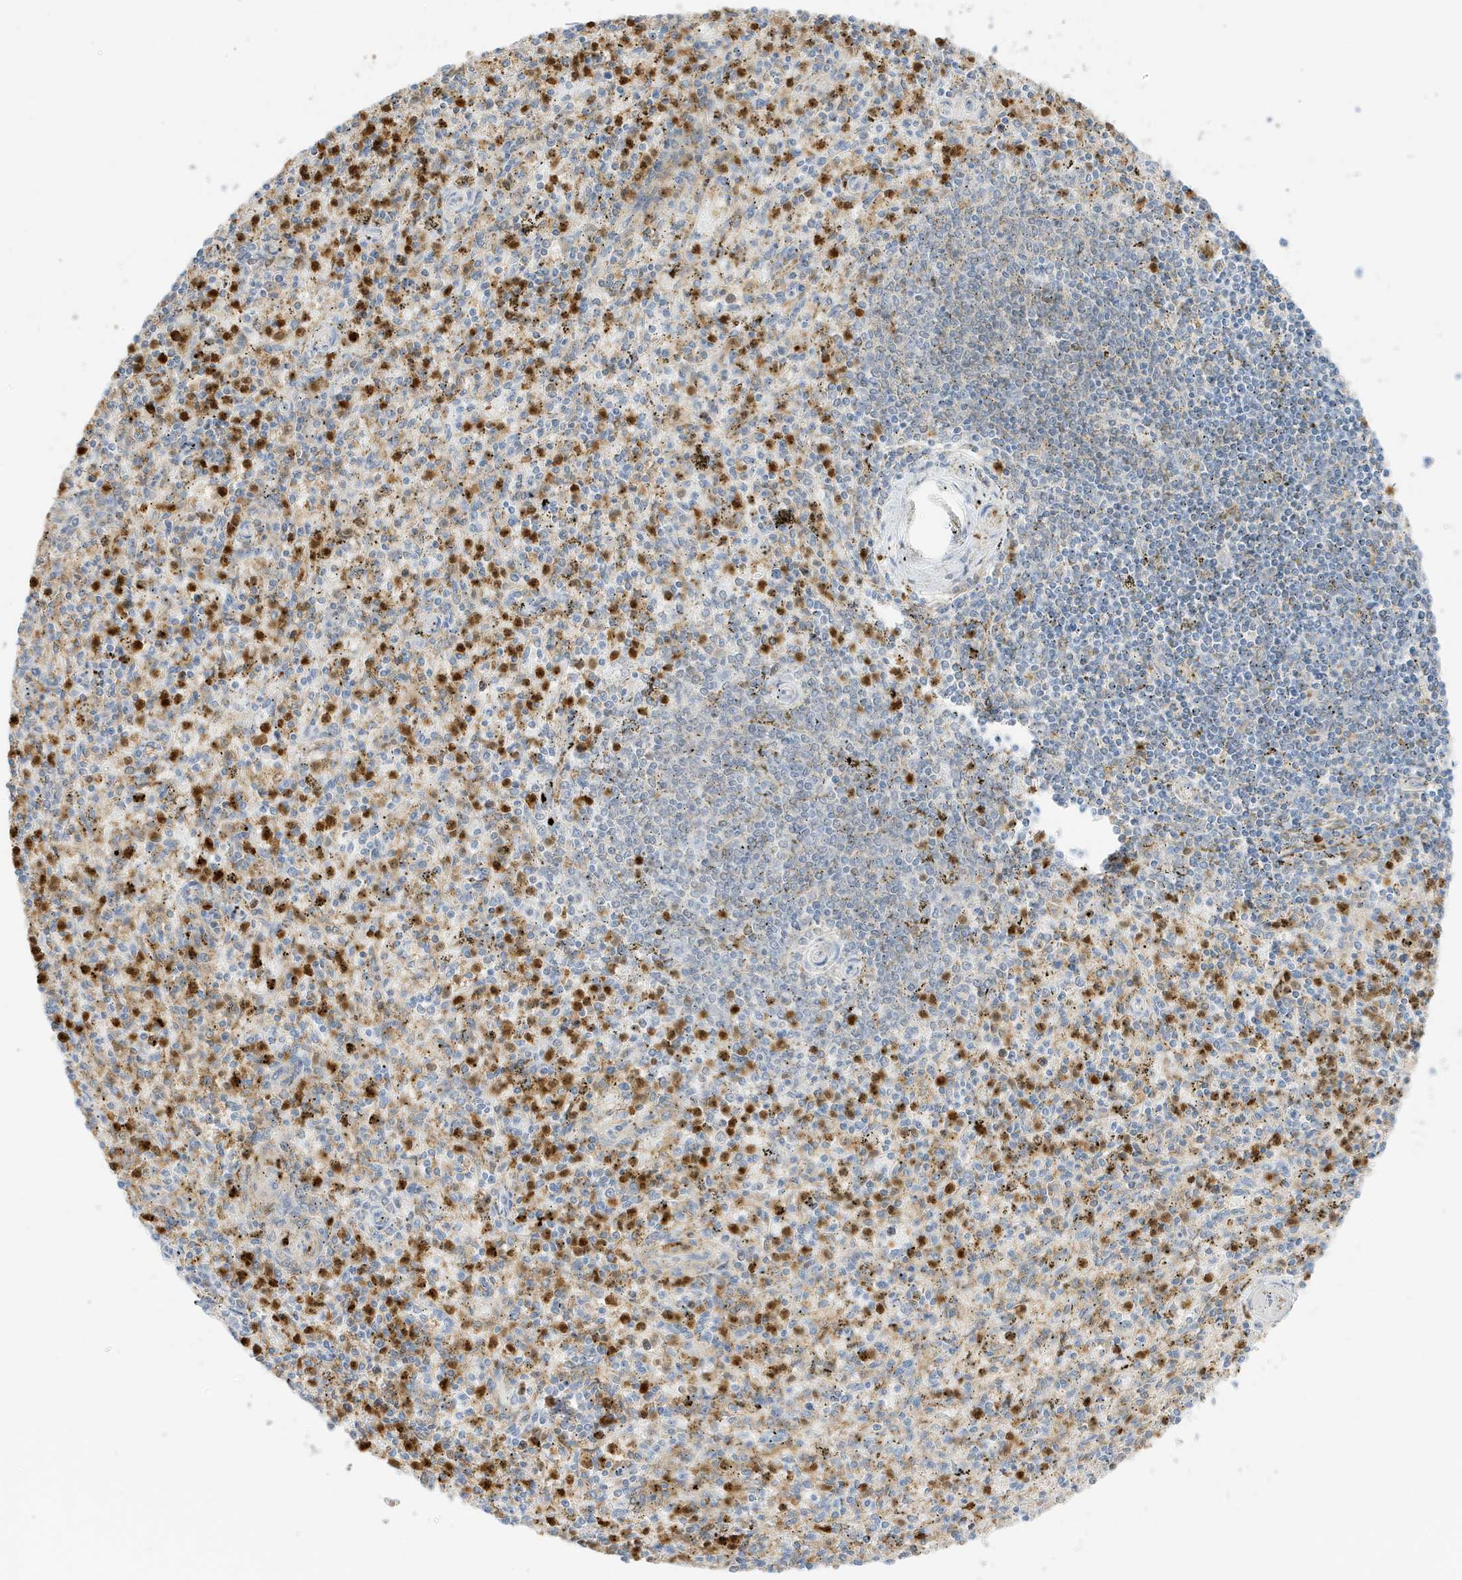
{"staining": {"intensity": "strong", "quantity": "25%-75%", "location": "cytoplasmic/membranous,nuclear"}, "tissue": "spleen", "cell_type": "Cells in red pulp", "image_type": "normal", "snomed": [{"axis": "morphology", "description": "Normal tissue, NOS"}, {"axis": "topography", "description": "Spleen"}], "caption": "Protein staining of unremarkable spleen shows strong cytoplasmic/membranous,nuclear staining in approximately 25%-75% of cells in red pulp.", "gene": "GCA", "patient": {"sex": "male", "age": 72}}